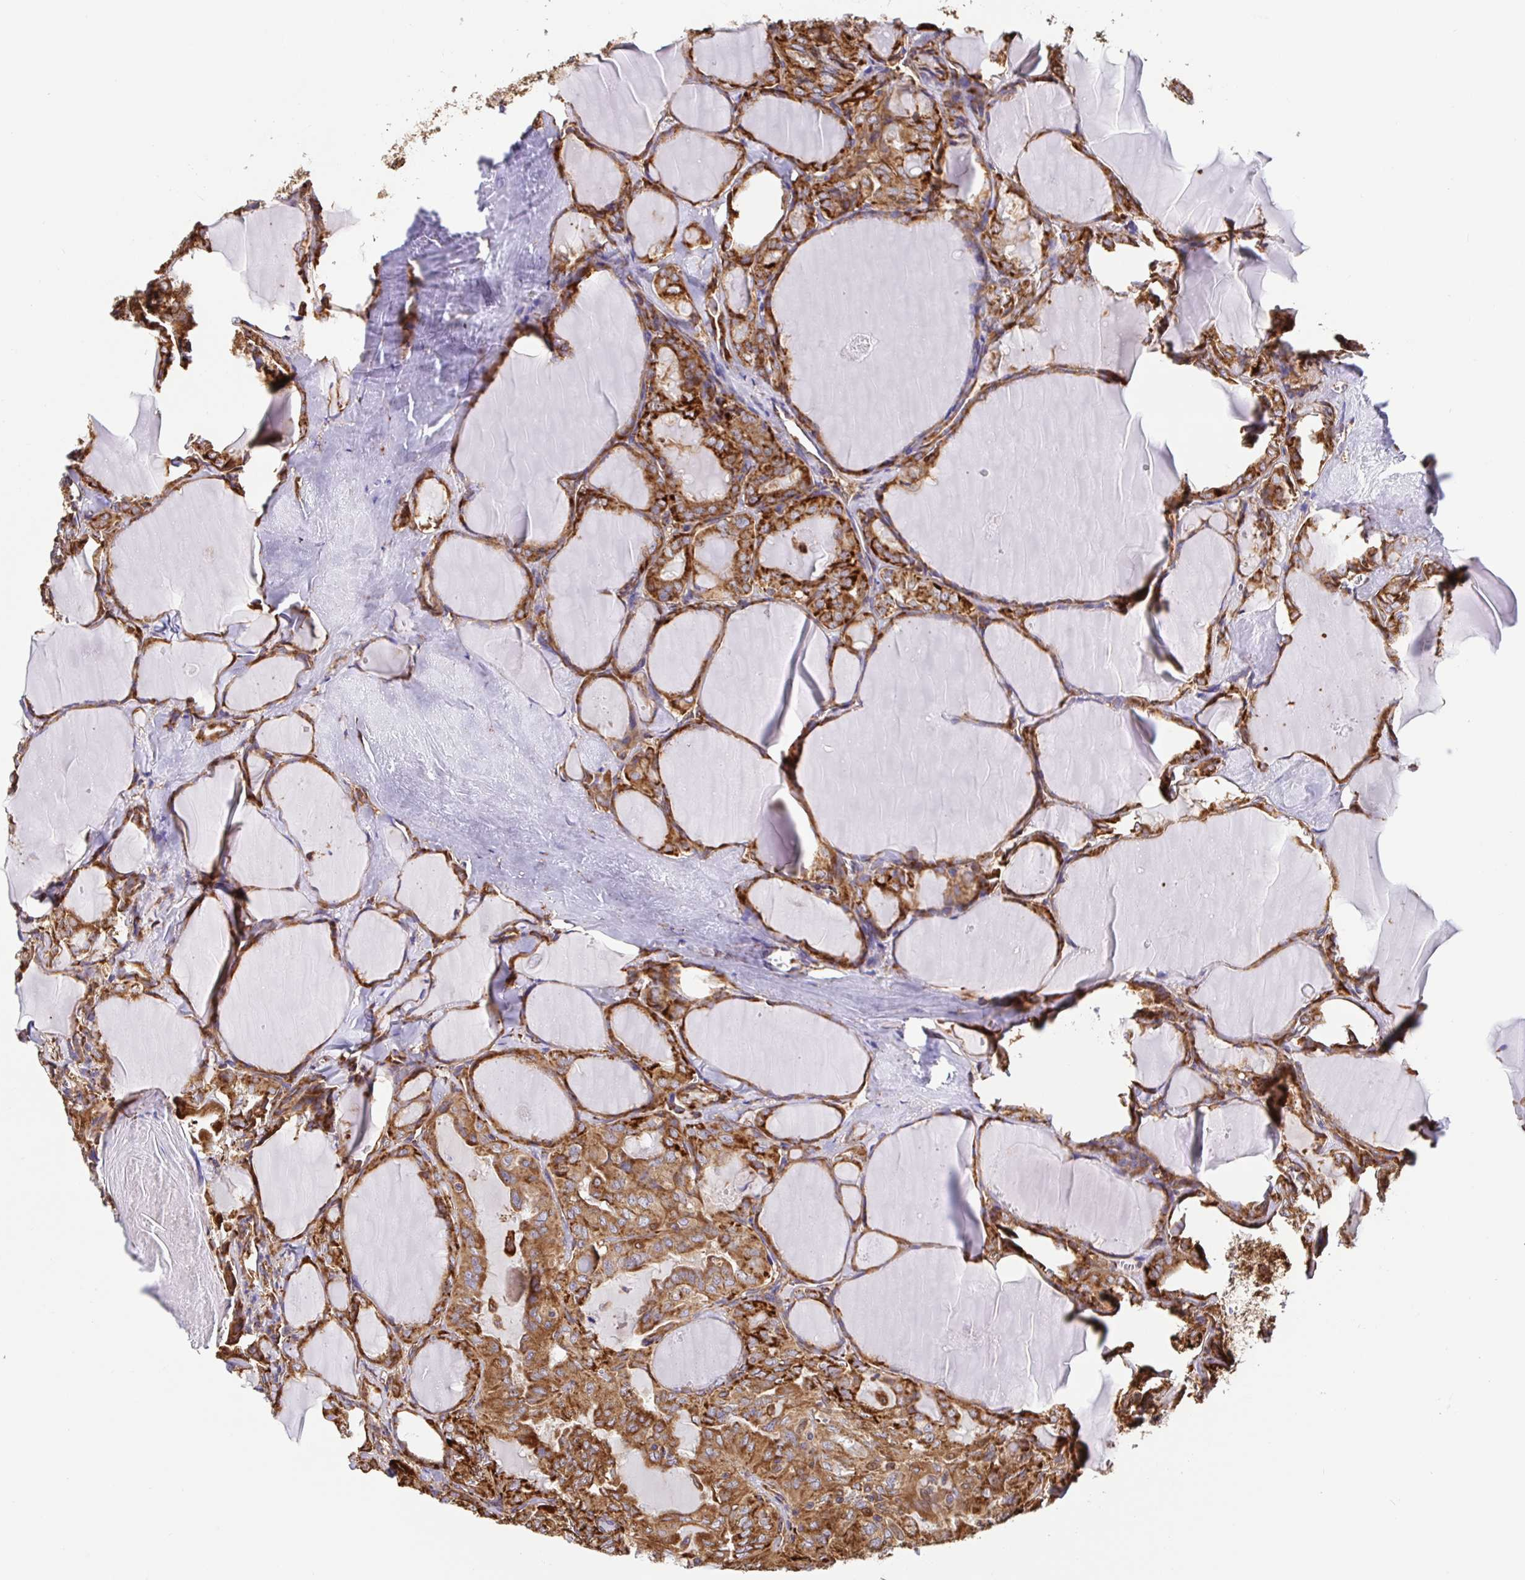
{"staining": {"intensity": "strong", "quantity": ">75%", "location": "cytoplasmic/membranous"}, "tissue": "thyroid cancer", "cell_type": "Tumor cells", "image_type": "cancer", "snomed": [{"axis": "morphology", "description": "Papillary adenocarcinoma, NOS"}, {"axis": "topography", "description": "Thyroid gland"}], "caption": "Immunohistochemical staining of human thyroid papillary adenocarcinoma reveals high levels of strong cytoplasmic/membranous protein staining in approximately >75% of tumor cells. (Brightfield microscopy of DAB IHC at high magnification).", "gene": "MAOA", "patient": {"sex": "male", "age": 30}}